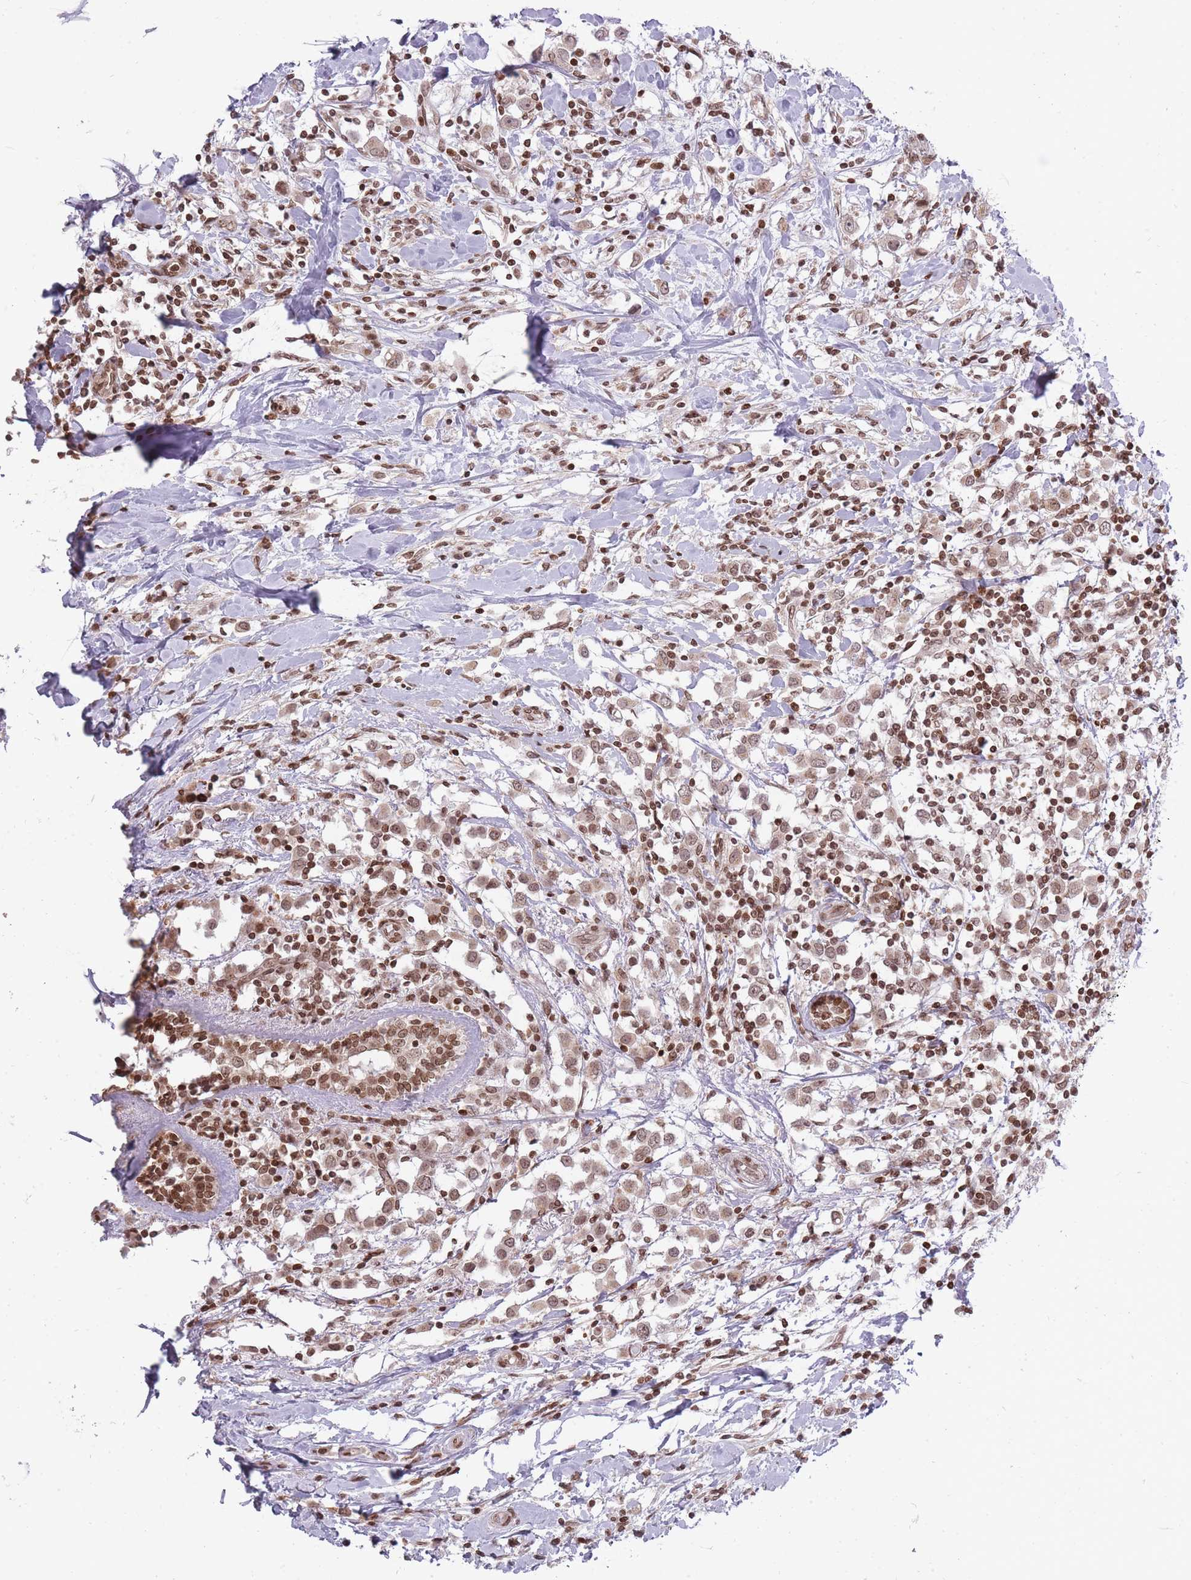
{"staining": {"intensity": "moderate", "quantity": ">75%", "location": "nuclear"}, "tissue": "breast cancer", "cell_type": "Tumor cells", "image_type": "cancer", "snomed": [{"axis": "morphology", "description": "Duct carcinoma"}, {"axis": "topography", "description": "Breast"}], "caption": "A high-resolution photomicrograph shows immunohistochemistry (IHC) staining of infiltrating ductal carcinoma (breast), which shows moderate nuclear positivity in approximately >75% of tumor cells.", "gene": "TMC6", "patient": {"sex": "female", "age": 61}}